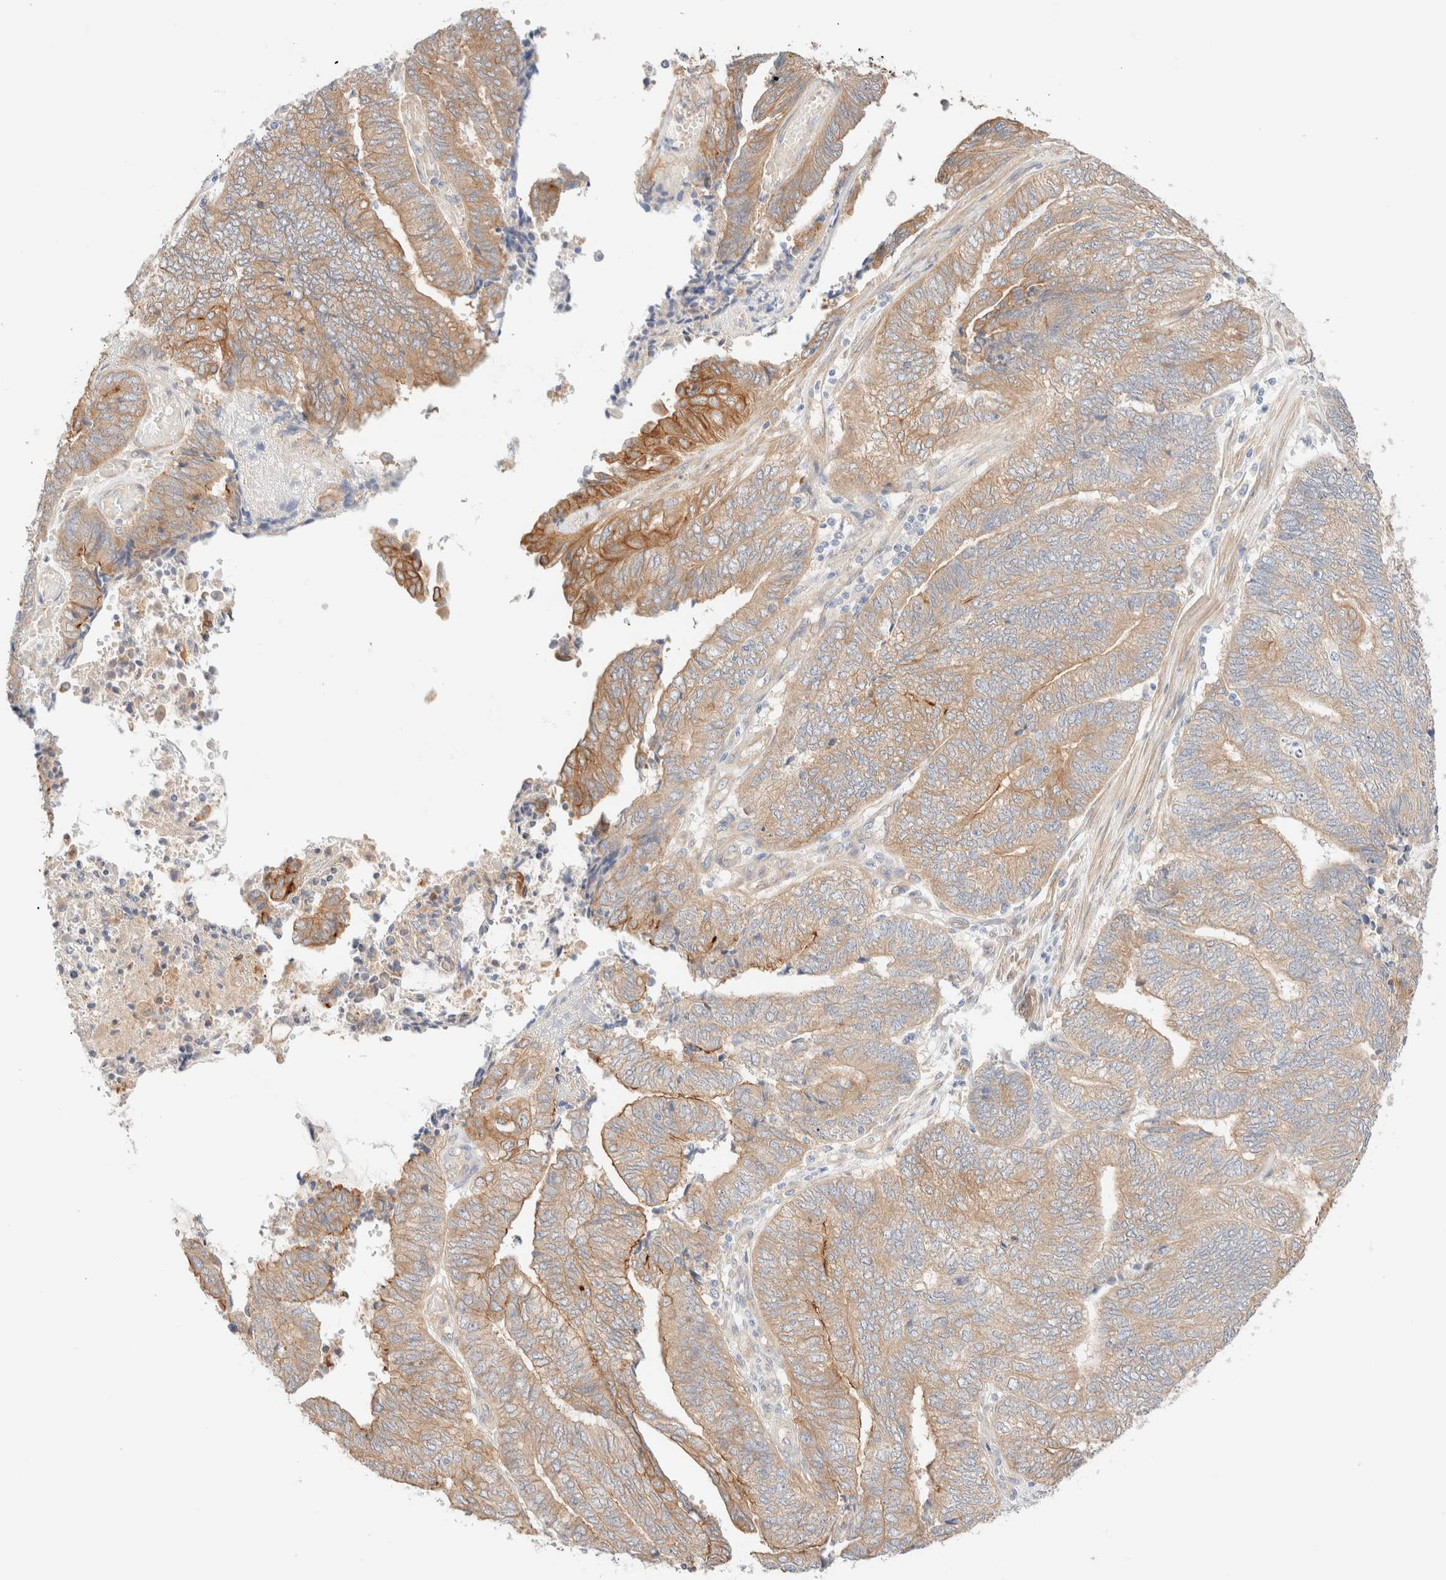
{"staining": {"intensity": "weak", "quantity": ">75%", "location": "cytoplasmic/membranous"}, "tissue": "endometrial cancer", "cell_type": "Tumor cells", "image_type": "cancer", "snomed": [{"axis": "morphology", "description": "Adenocarcinoma, NOS"}, {"axis": "topography", "description": "Uterus"}, {"axis": "topography", "description": "Endometrium"}], "caption": "DAB immunohistochemical staining of human adenocarcinoma (endometrial) demonstrates weak cytoplasmic/membranous protein staining in about >75% of tumor cells.", "gene": "NIBAN2", "patient": {"sex": "female", "age": 70}}